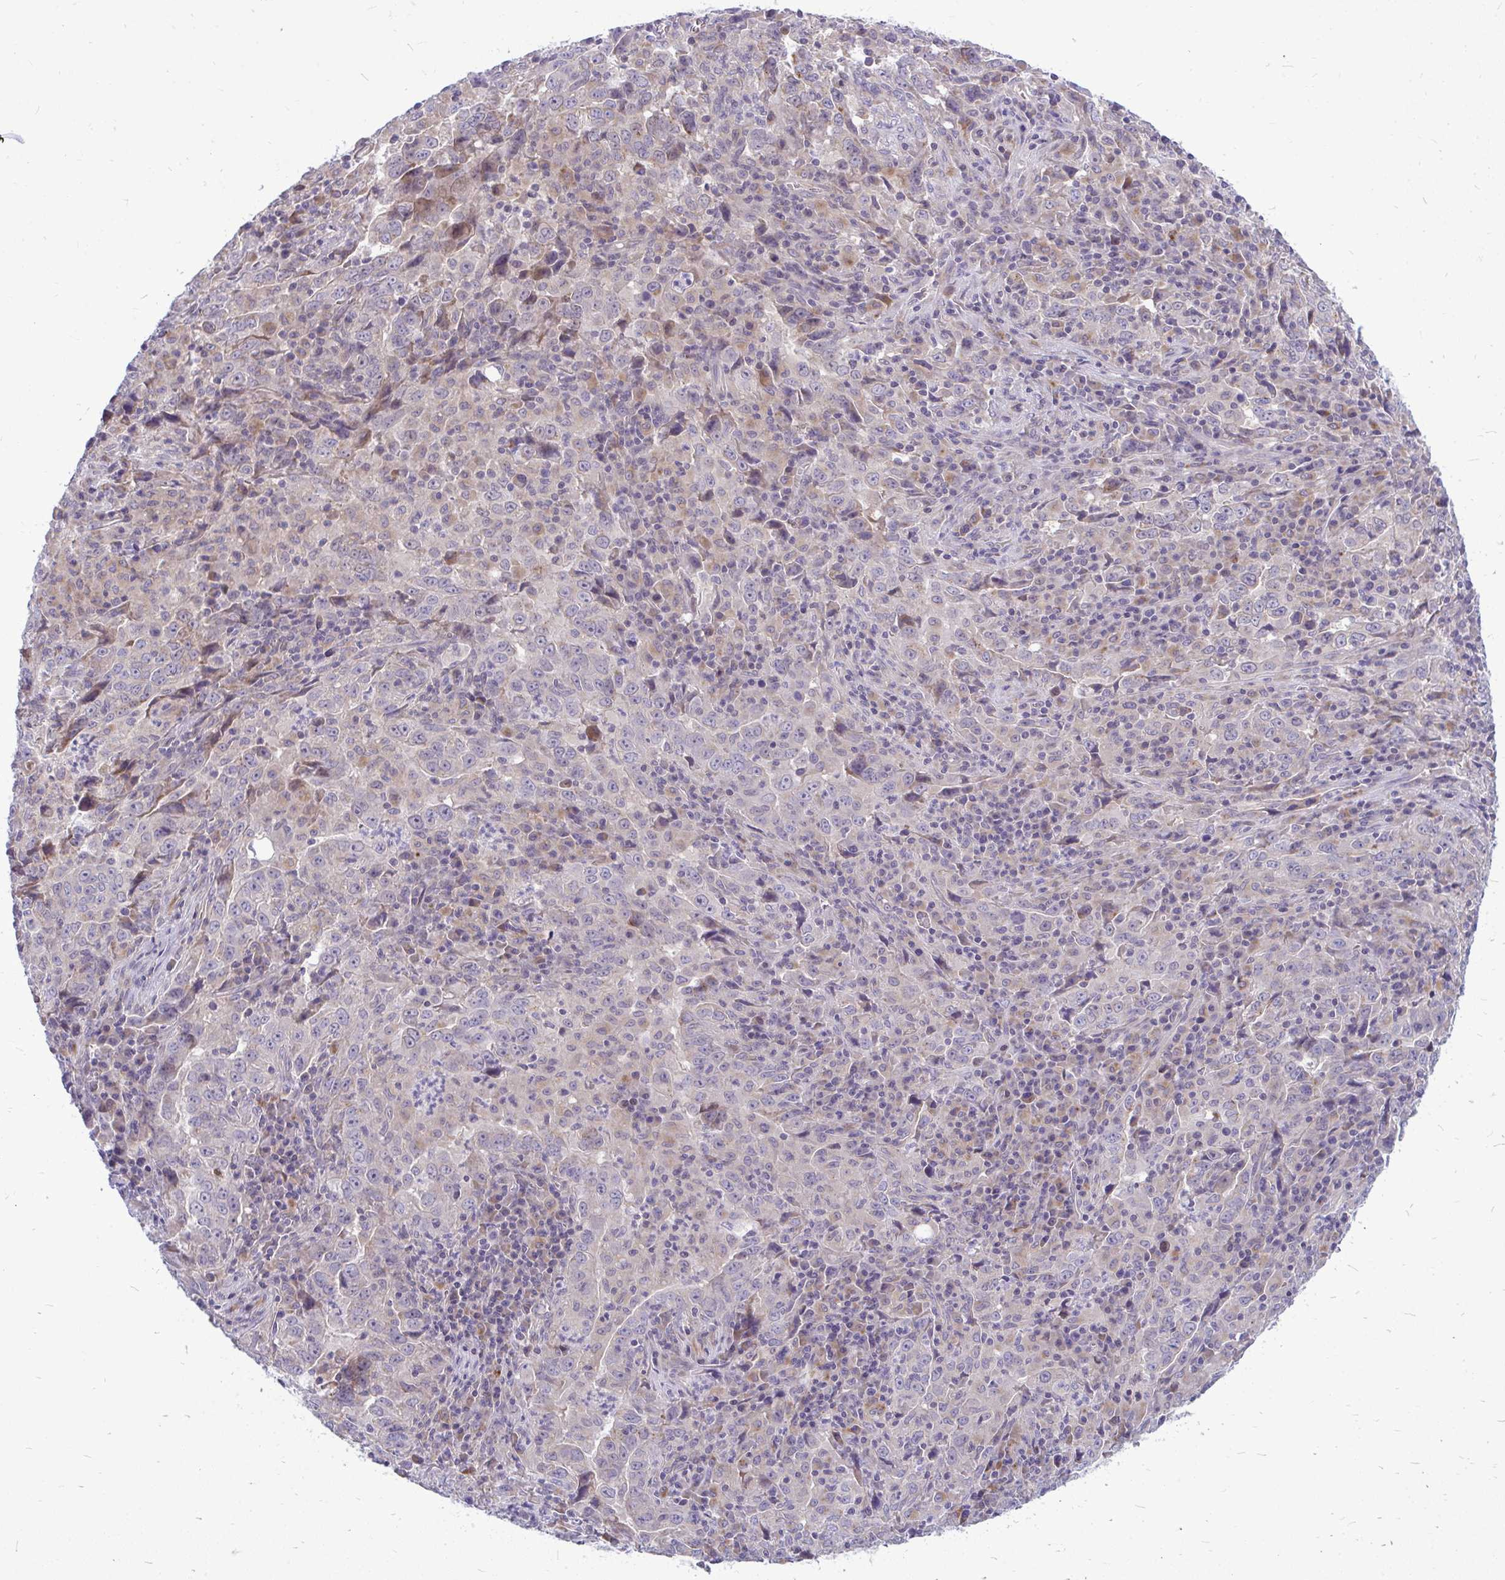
{"staining": {"intensity": "weak", "quantity": "<25%", "location": "cytoplasmic/membranous"}, "tissue": "lung cancer", "cell_type": "Tumor cells", "image_type": "cancer", "snomed": [{"axis": "morphology", "description": "Adenocarcinoma, NOS"}, {"axis": "topography", "description": "Lung"}], "caption": "Lung cancer (adenocarcinoma) was stained to show a protein in brown. There is no significant staining in tumor cells.", "gene": "ZSCAN25", "patient": {"sex": "male", "age": 67}}